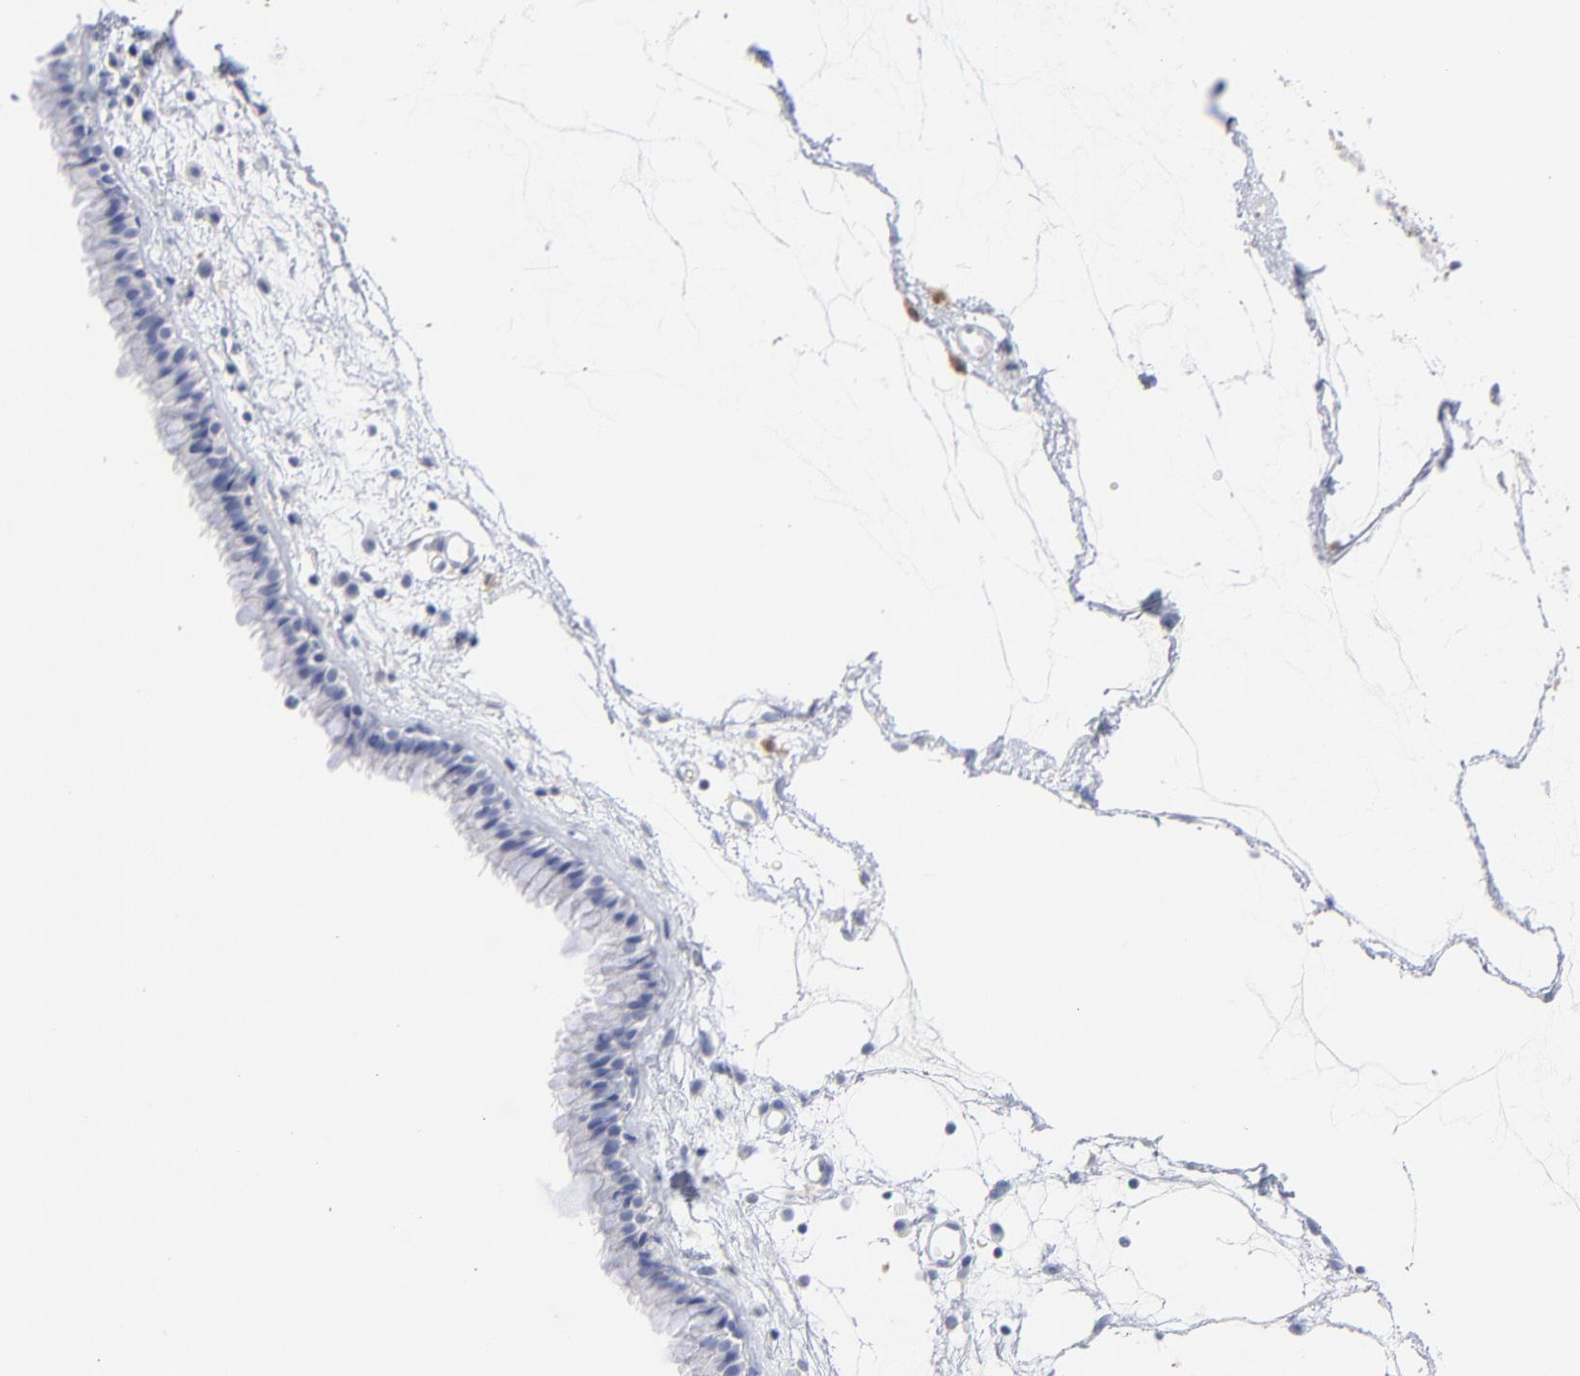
{"staining": {"intensity": "negative", "quantity": "none", "location": "none"}, "tissue": "nasopharynx", "cell_type": "Respiratory epithelial cells", "image_type": "normal", "snomed": [{"axis": "morphology", "description": "Normal tissue, NOS"}, {"axis": "morphology", "description": "Inflammation, NOS"}, {"axis": "topography", "description": "Nasopharynx"}], "caption": "IHC histopathology image of benign human nasopharynx stained for a protein (brown), which exhibits no positivity in respiratory epithelial cells.", "gene": "IFIT2", "patient": {"sex": "male", "age": 48}}